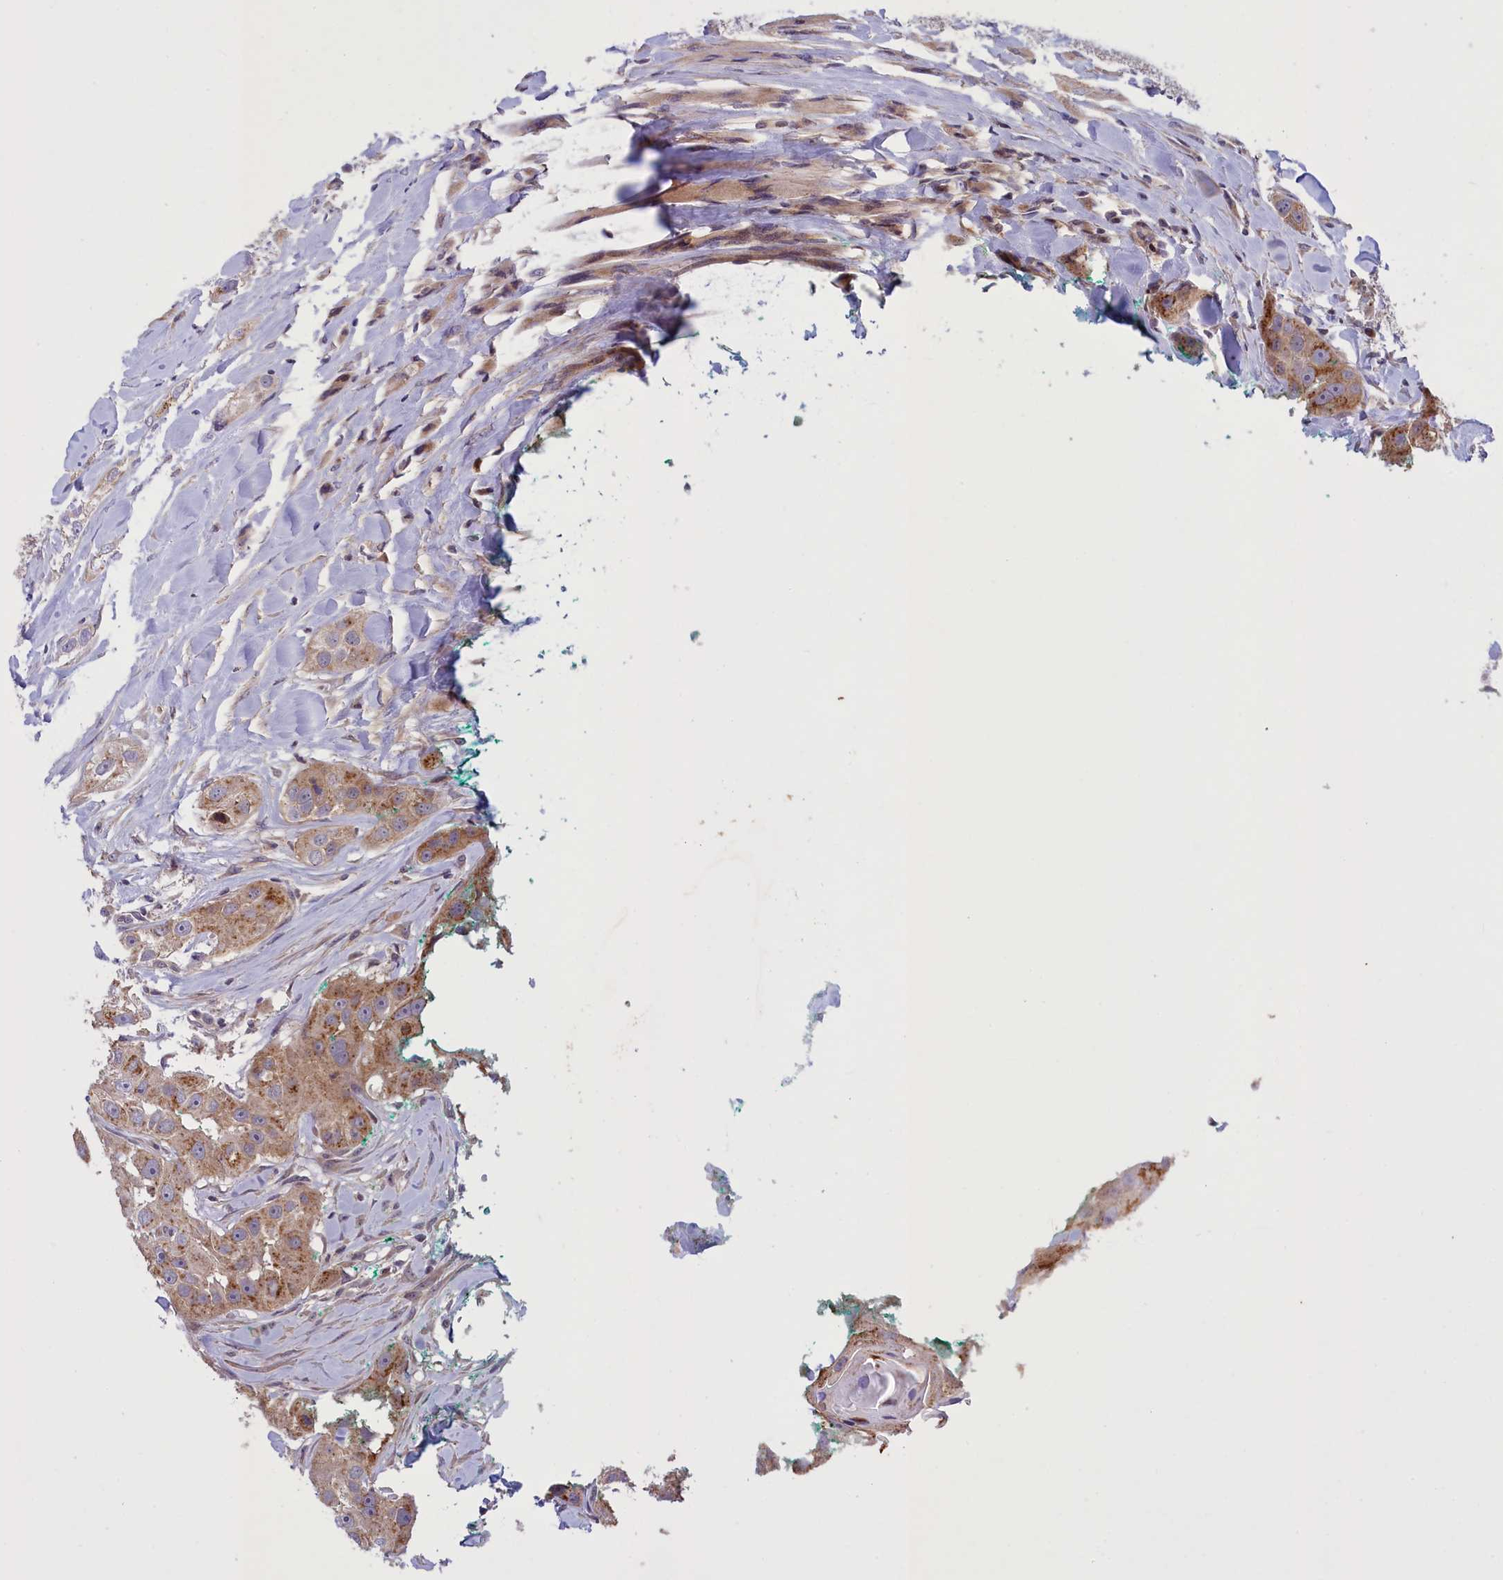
{"staining": {"intensity": "moderate", "quantity": "25%-75%", "location": "cytoplasmic/membranous"}, "tissue": "head and neck cancer", "cell_type": "Tumor cells", "image_type": "cancer", "snomed": [{"axis": "morphology", "description": "Normal tissue, NOS"}, {"axis": "morphology", "description": "Squamous cell carcinoma, NOS"}, {"axis": "topography", "description": "Skeletal muscle"}, {"axis": "topography", "description": "Head-Neck"}], "caption": "A medium amount of moderate cytoplasmic/membranous positivity is present in approximately 25%-75% of tumor cells in squamous cell carcinoma (head and neck) tissue. (DAB (3,3'-diaminobenzidine) IHC, brown staining for protein, blue staining for nuclei).", "gene": "MAN2C1", "patient": {"sex": "male", "age": 51}}